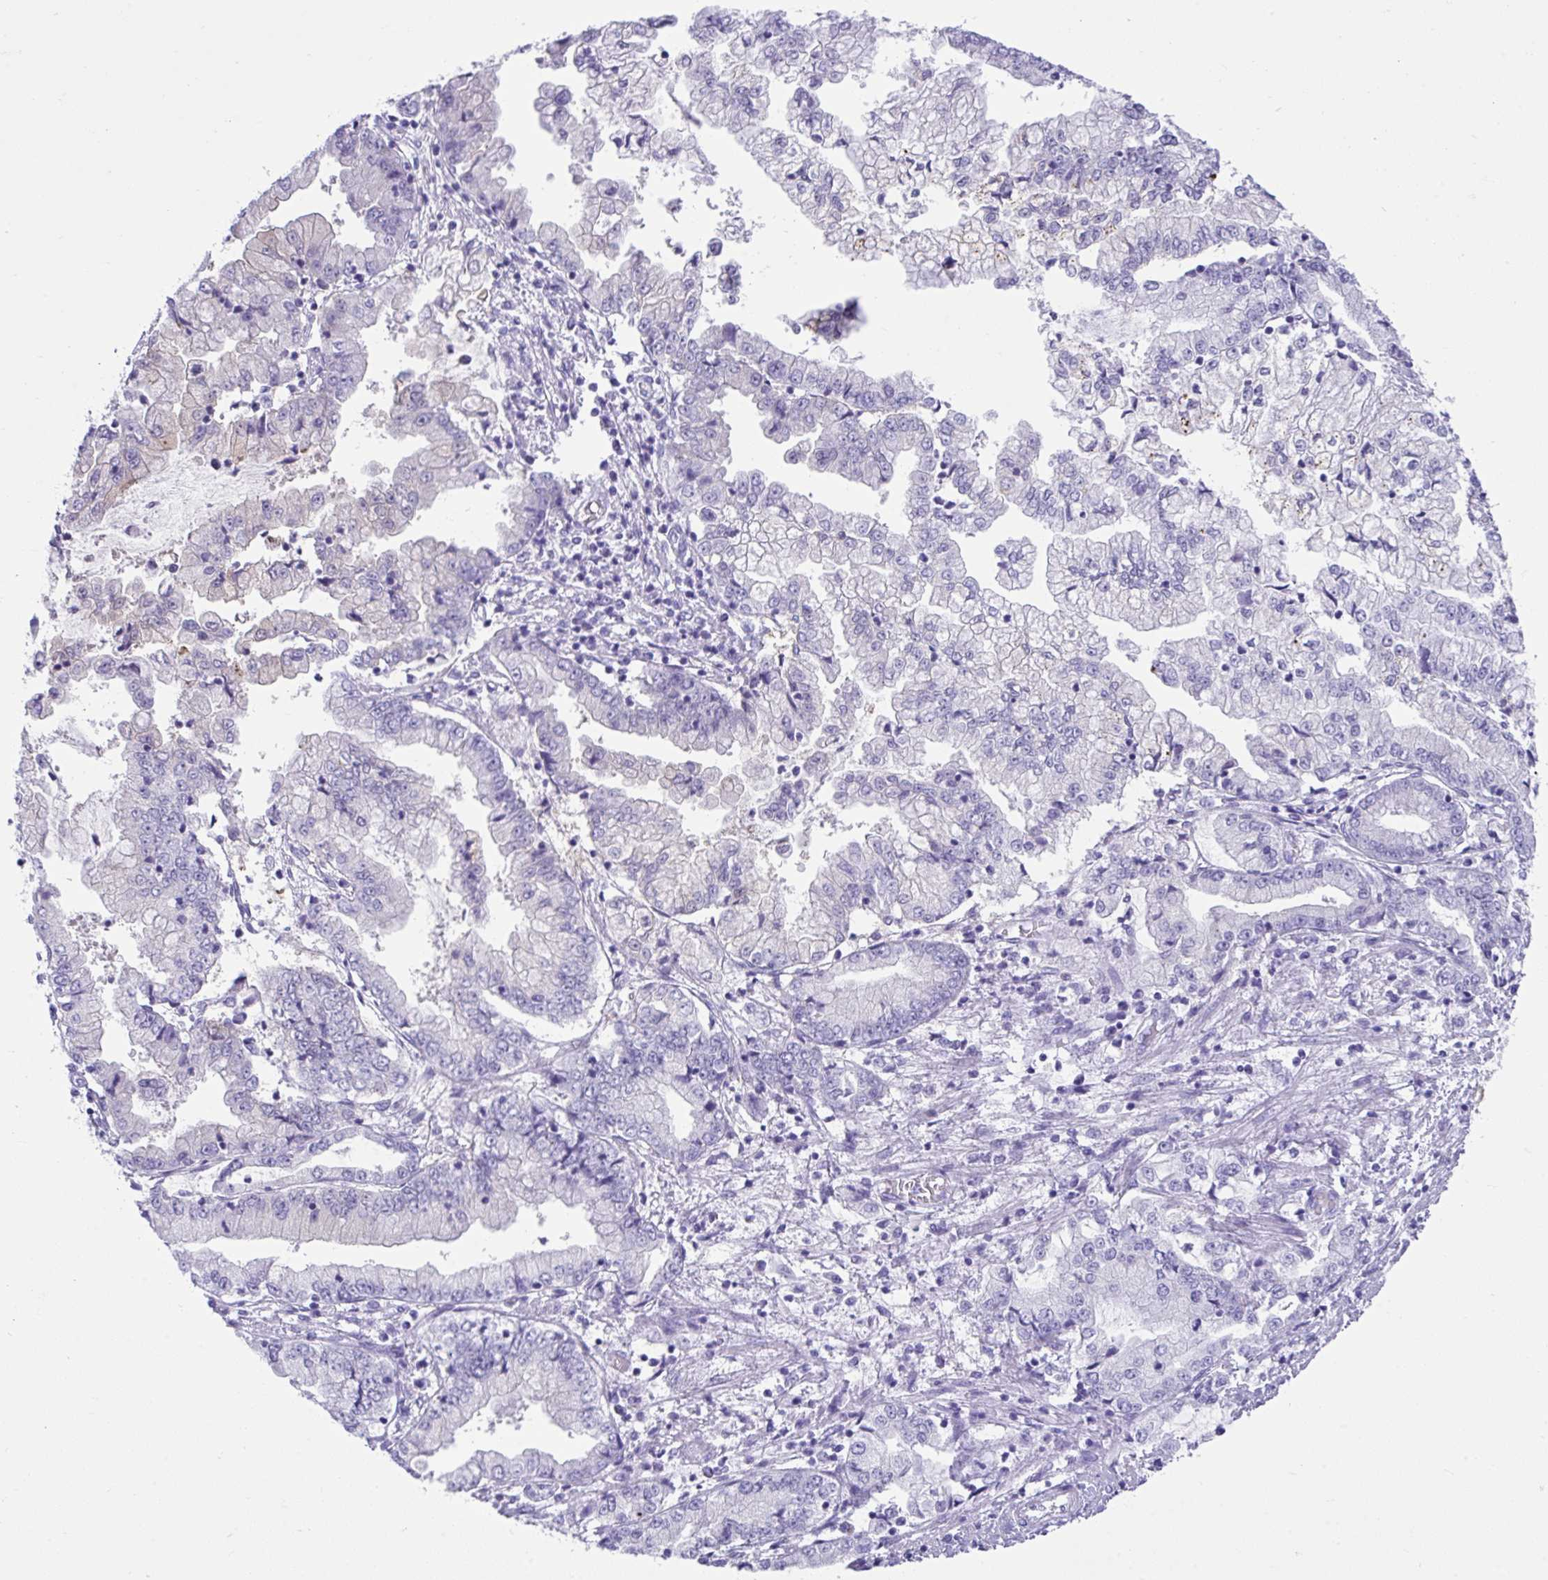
{"staining": {"intensity": "negative", "quantity": "none", "location": "none"}, "tissue": "stomach cancer", "cell_type": "Tumor cells", "image_type": "cancer", "snomed": [{"axis": "morphology", "description": "Adenocarcinoma, NOS"}, {"axis": "topography", "description": "Stomach, upper"}], "caption": "Image shows no protein expression in tumor cells of stomach cancer (adenocarcinoma) tissue.", "gene": "PSCA", "patient": {"sex": "female", "age": 74}}